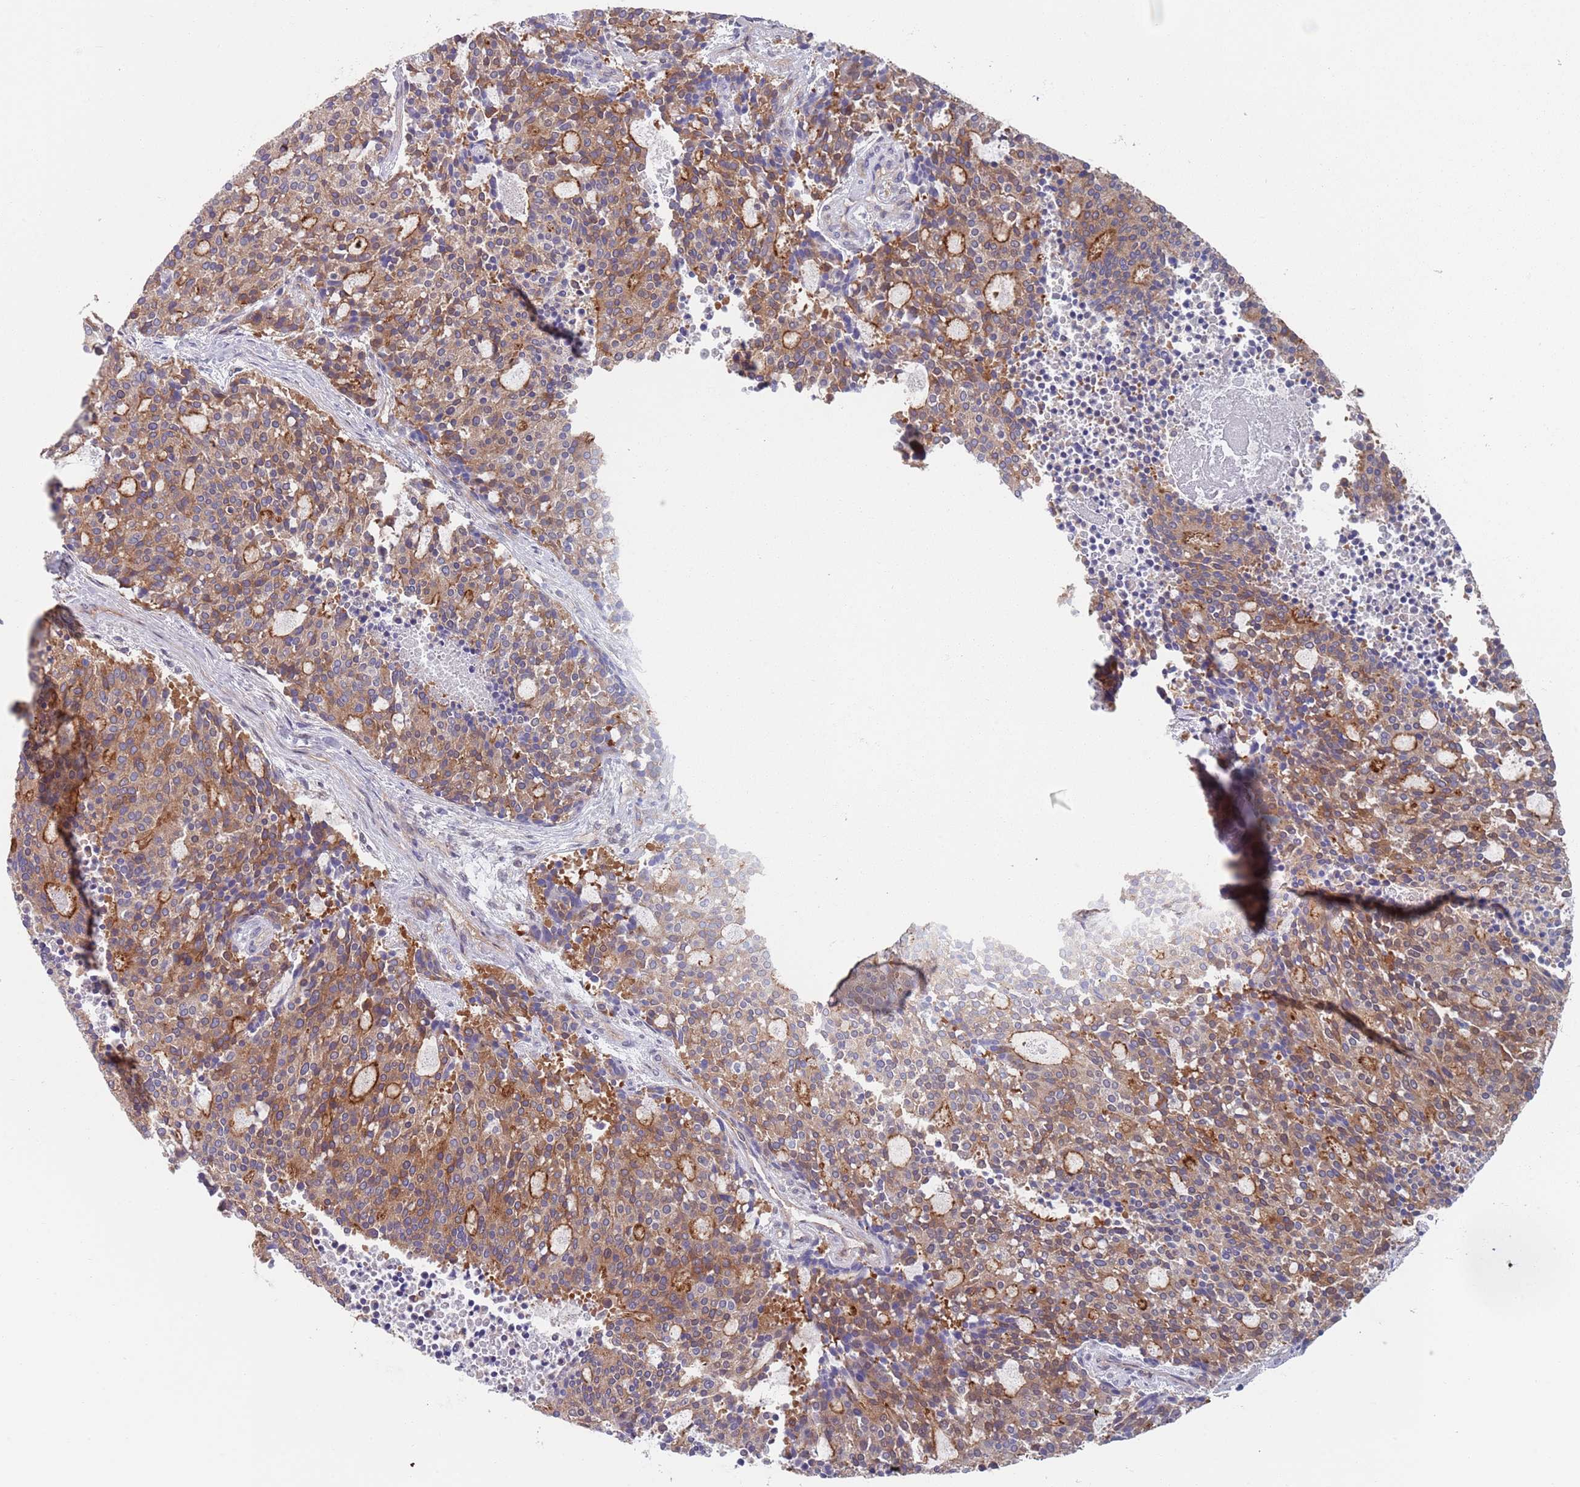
{"staining": {"intensity": "moderate", "quantity": ">75%", "location": "cytoplasmic/membranous"}, "tissue": "carcinoid", "cell_type": "Tumor cells", "image_type": "cancer", "snomed": [{"axis": "morphology", "description": "Carcinoid, malignant, NOS"}, {"axis": "topography", "description": "Pancreas"}], "caption": "This is an image of IHC staining of carcinoid, which shows moderate positivity in the cytoplasmic/membranous of tumor cells.", "gene": "APPL2", "patient": {"sex": "female", "age": 54}}